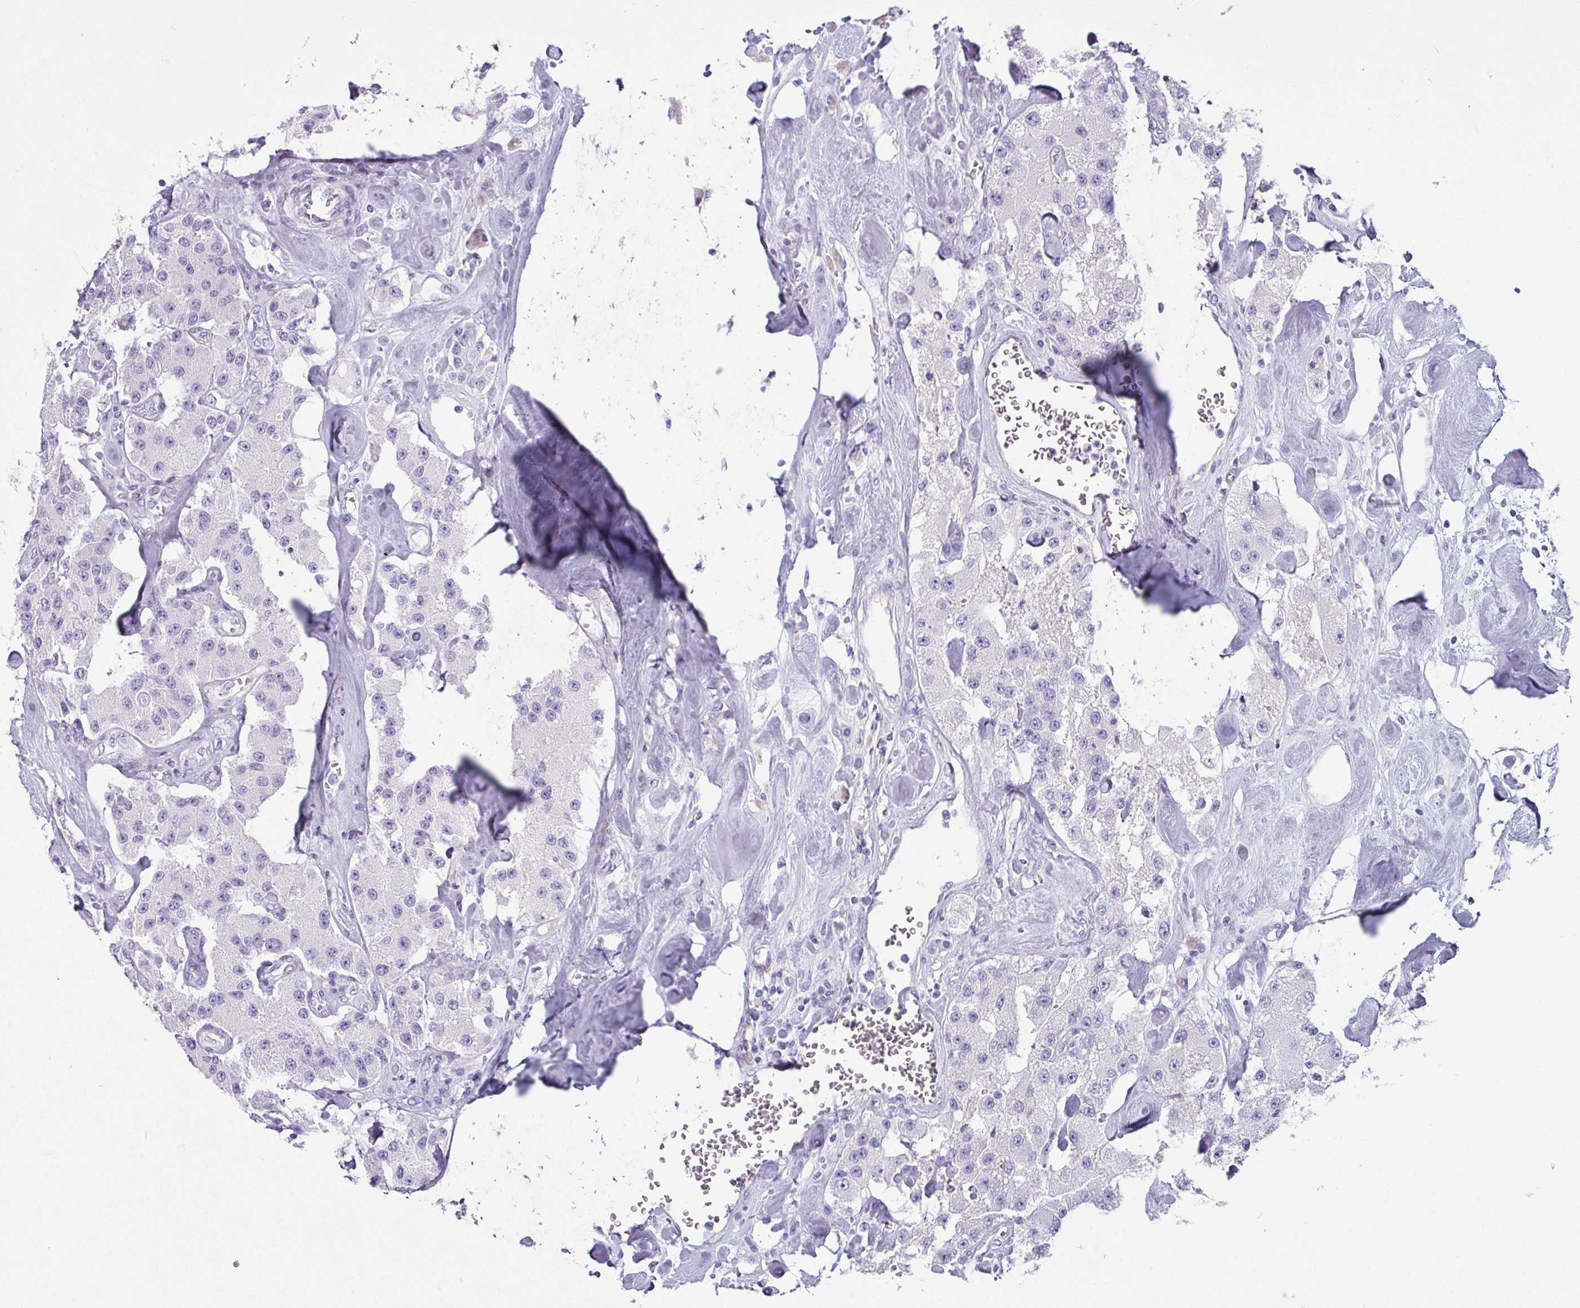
{"staining": {"intensity": "negative", "quantity": "none", "location": "none"}, "tissue": "carcinoid", "cell_type": "Tumor cells", "image_type": "cancer", "snomed": [{"axis": "morphology", "description": "Carcinoid, malignant, NOS"}, {"axis": "topography", "description": "Pancreas"}], "caption": "Immunohistochemistry of carcinoid exhibits no expression in tumor cells.", "gene": "VCX2", "patient": {"sex": "male", "age": 41}}